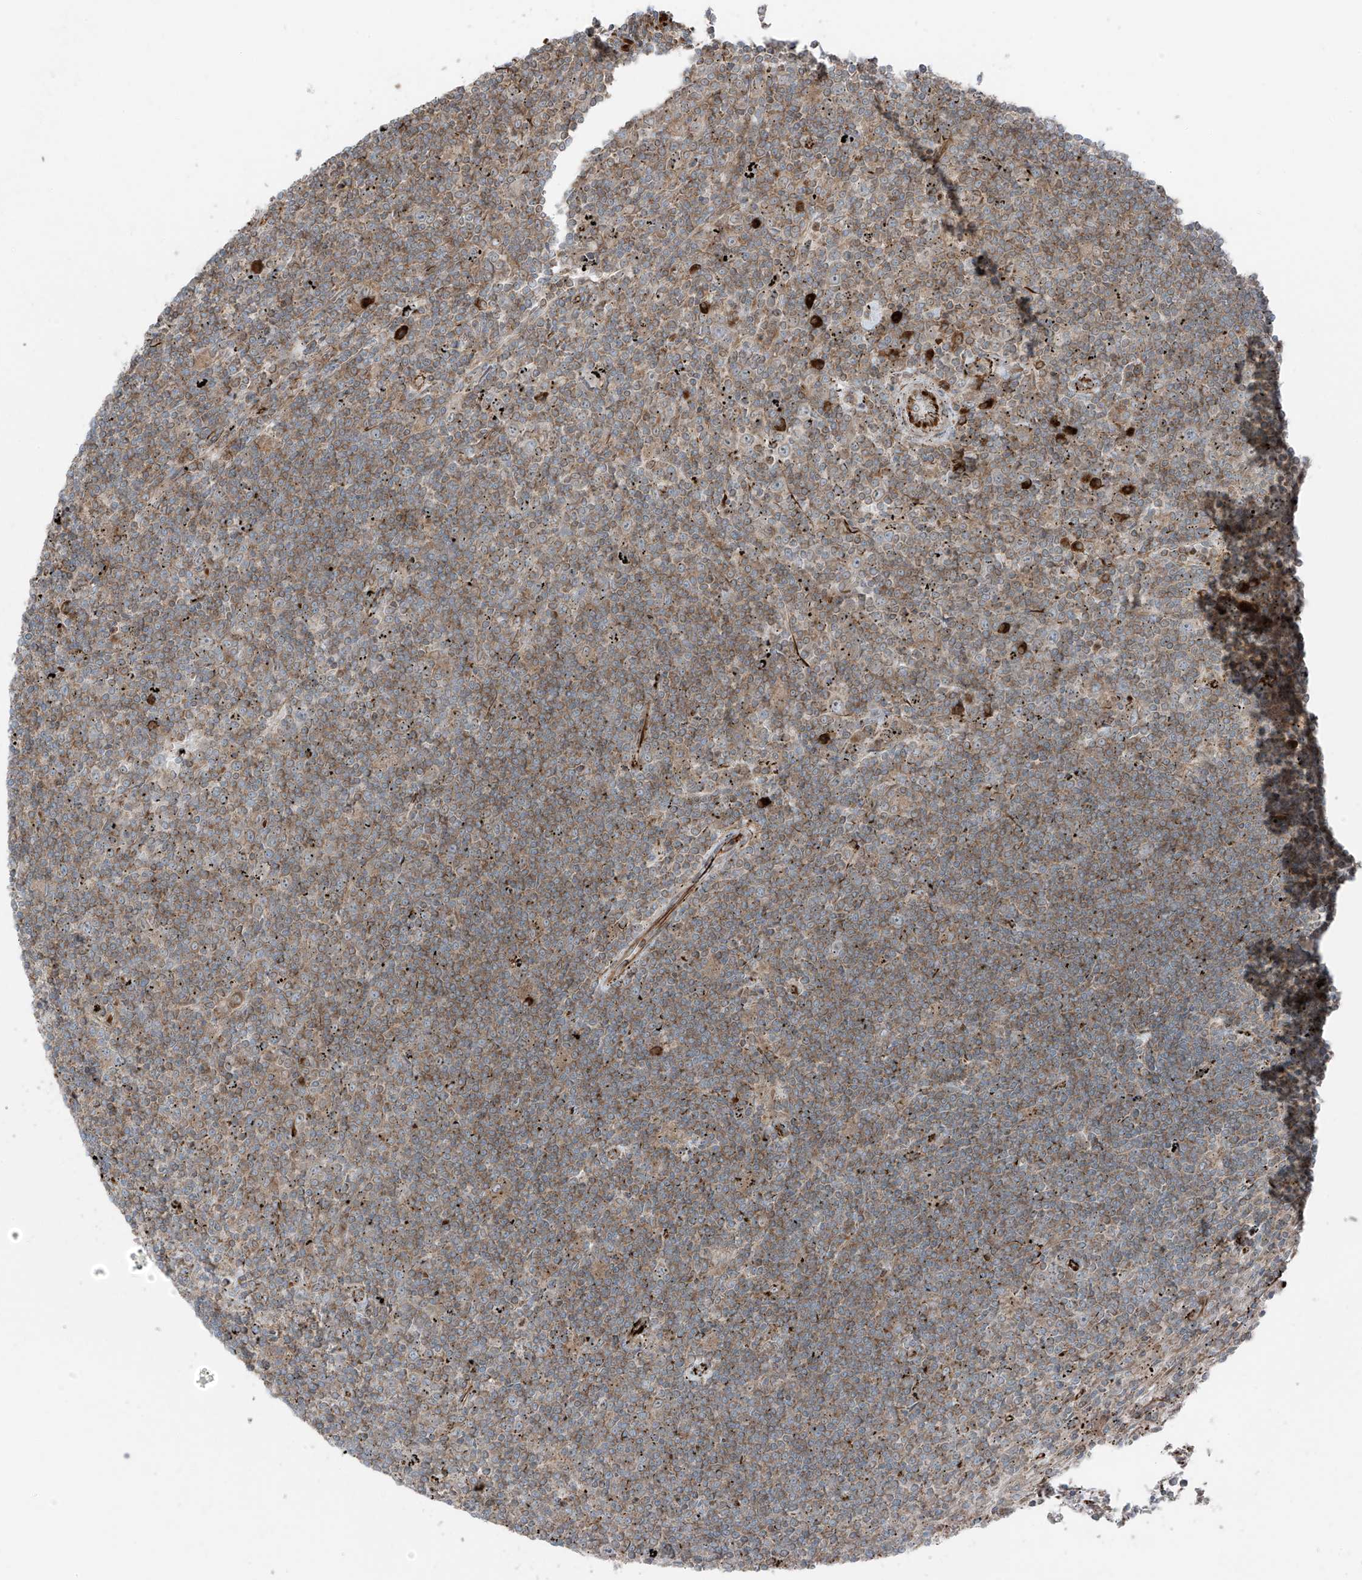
{"staining": {"intensity": "moderate", "quantity": "25%-75%", "location": "cytoplasmic/membranous"}, "tissue": "lymphoma", "cell_type": "Tumor cells", "image_type": "cancer", "snomed": [{"axis": "morphology", "description": "Malignant lymphoma, non-Hodgkin's type, Low grade"}, {"axis": "topography", "description": "Spleen"}], "caption": "Immunohistochemistry (IHC) (DAB (3,3'-diaminobenzidine)) staining of human low-grade malignant lymphoma, non-Hodgkin's type shows moderate cytoplasmic/membranous protein positivity in about 25%-75% of tumor cells. Immunohistochemistry (IHC) stains the protein of interest in brown and the nuclei are stained blue.", "gene": "ERLEC1", "patient": {"sex": "male", "age": 76}}